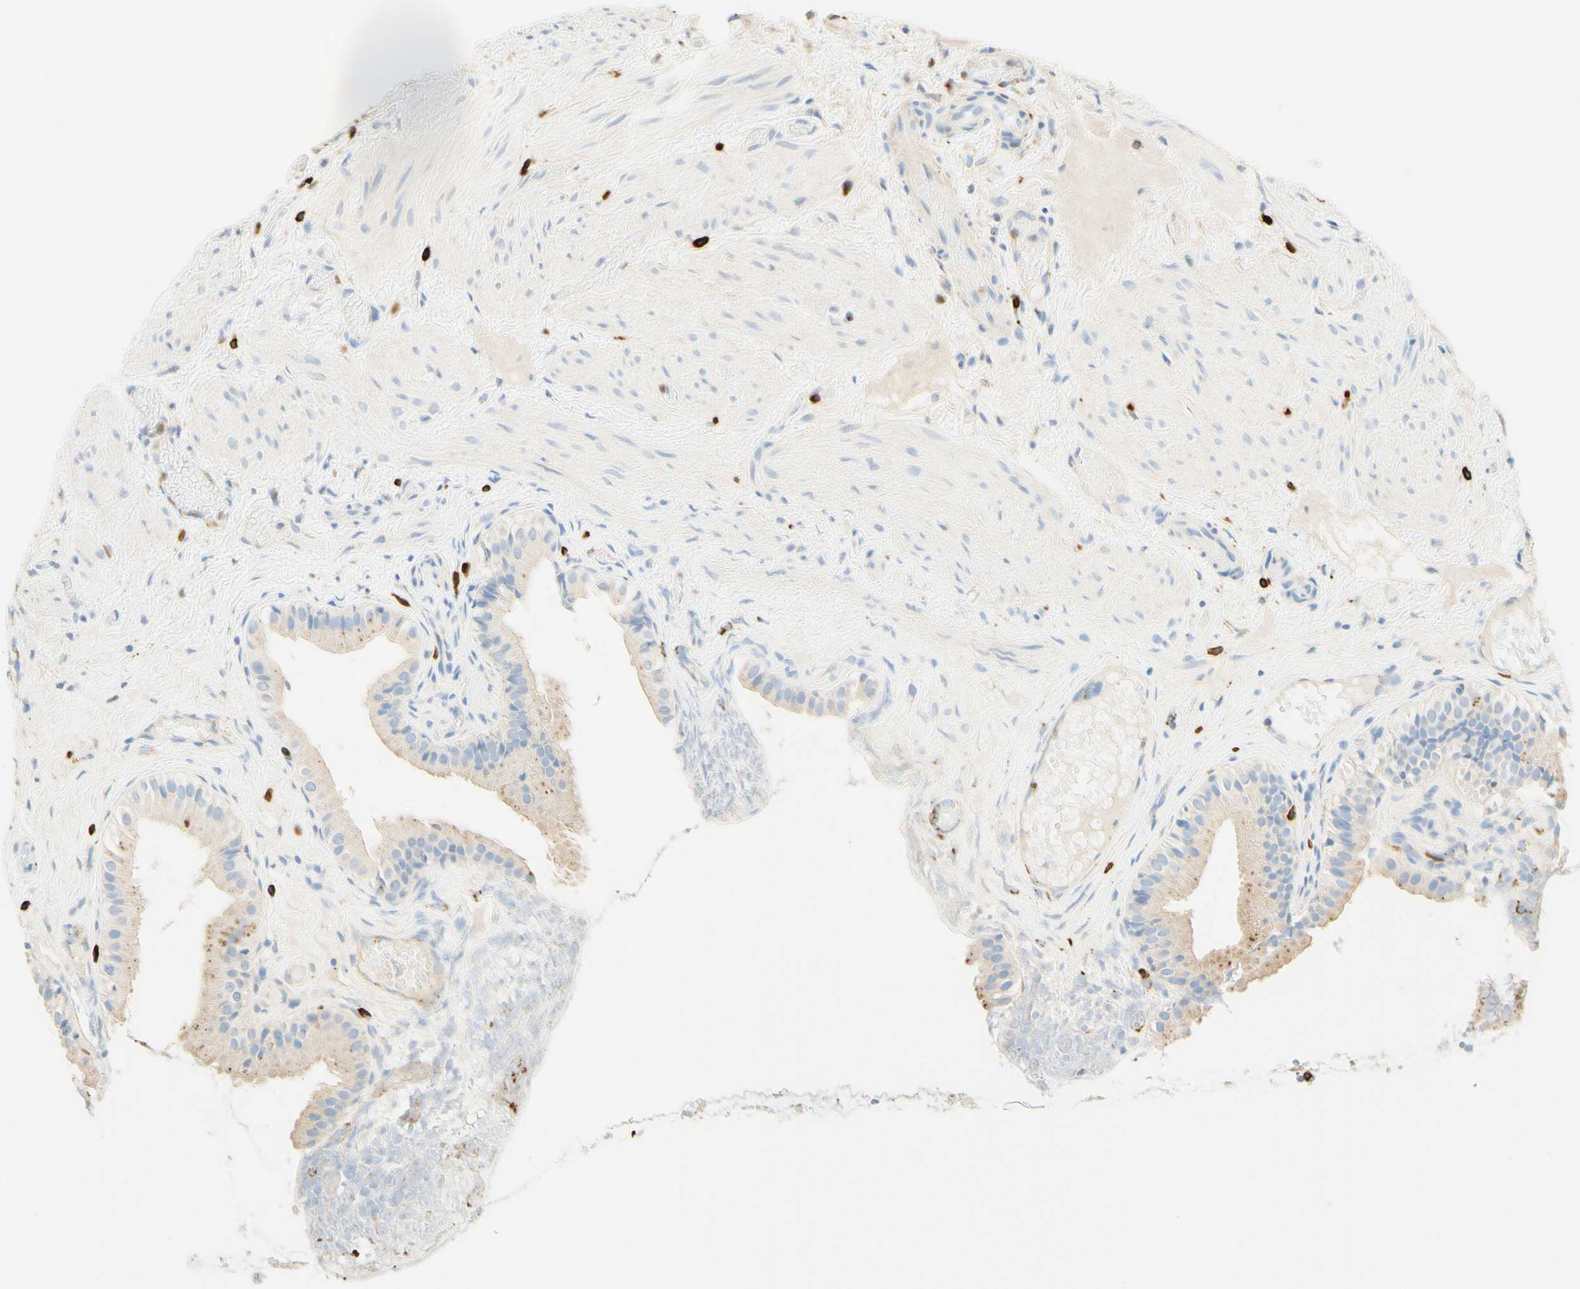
{"staining": {"intensity": "moderate", "quantity": "25%-75%", "location": "cytoplasmic/membranous"}, "tissue": "gallbladder", "cell_type": "Glandular cells", "image_type": "normal", "snomed": [{"axis": "morphology", "description": "Normal tissue, NOS"}, {"axis": "topography", "description": "Gallbladder"}], "caption": "Protein staining displays moderate cytoplasmic/membranous staining in about 25%-75% of glandular cells in normal gallbladder.", "gene": "CD63", "patient": {"sex": "female", "age": 26}}